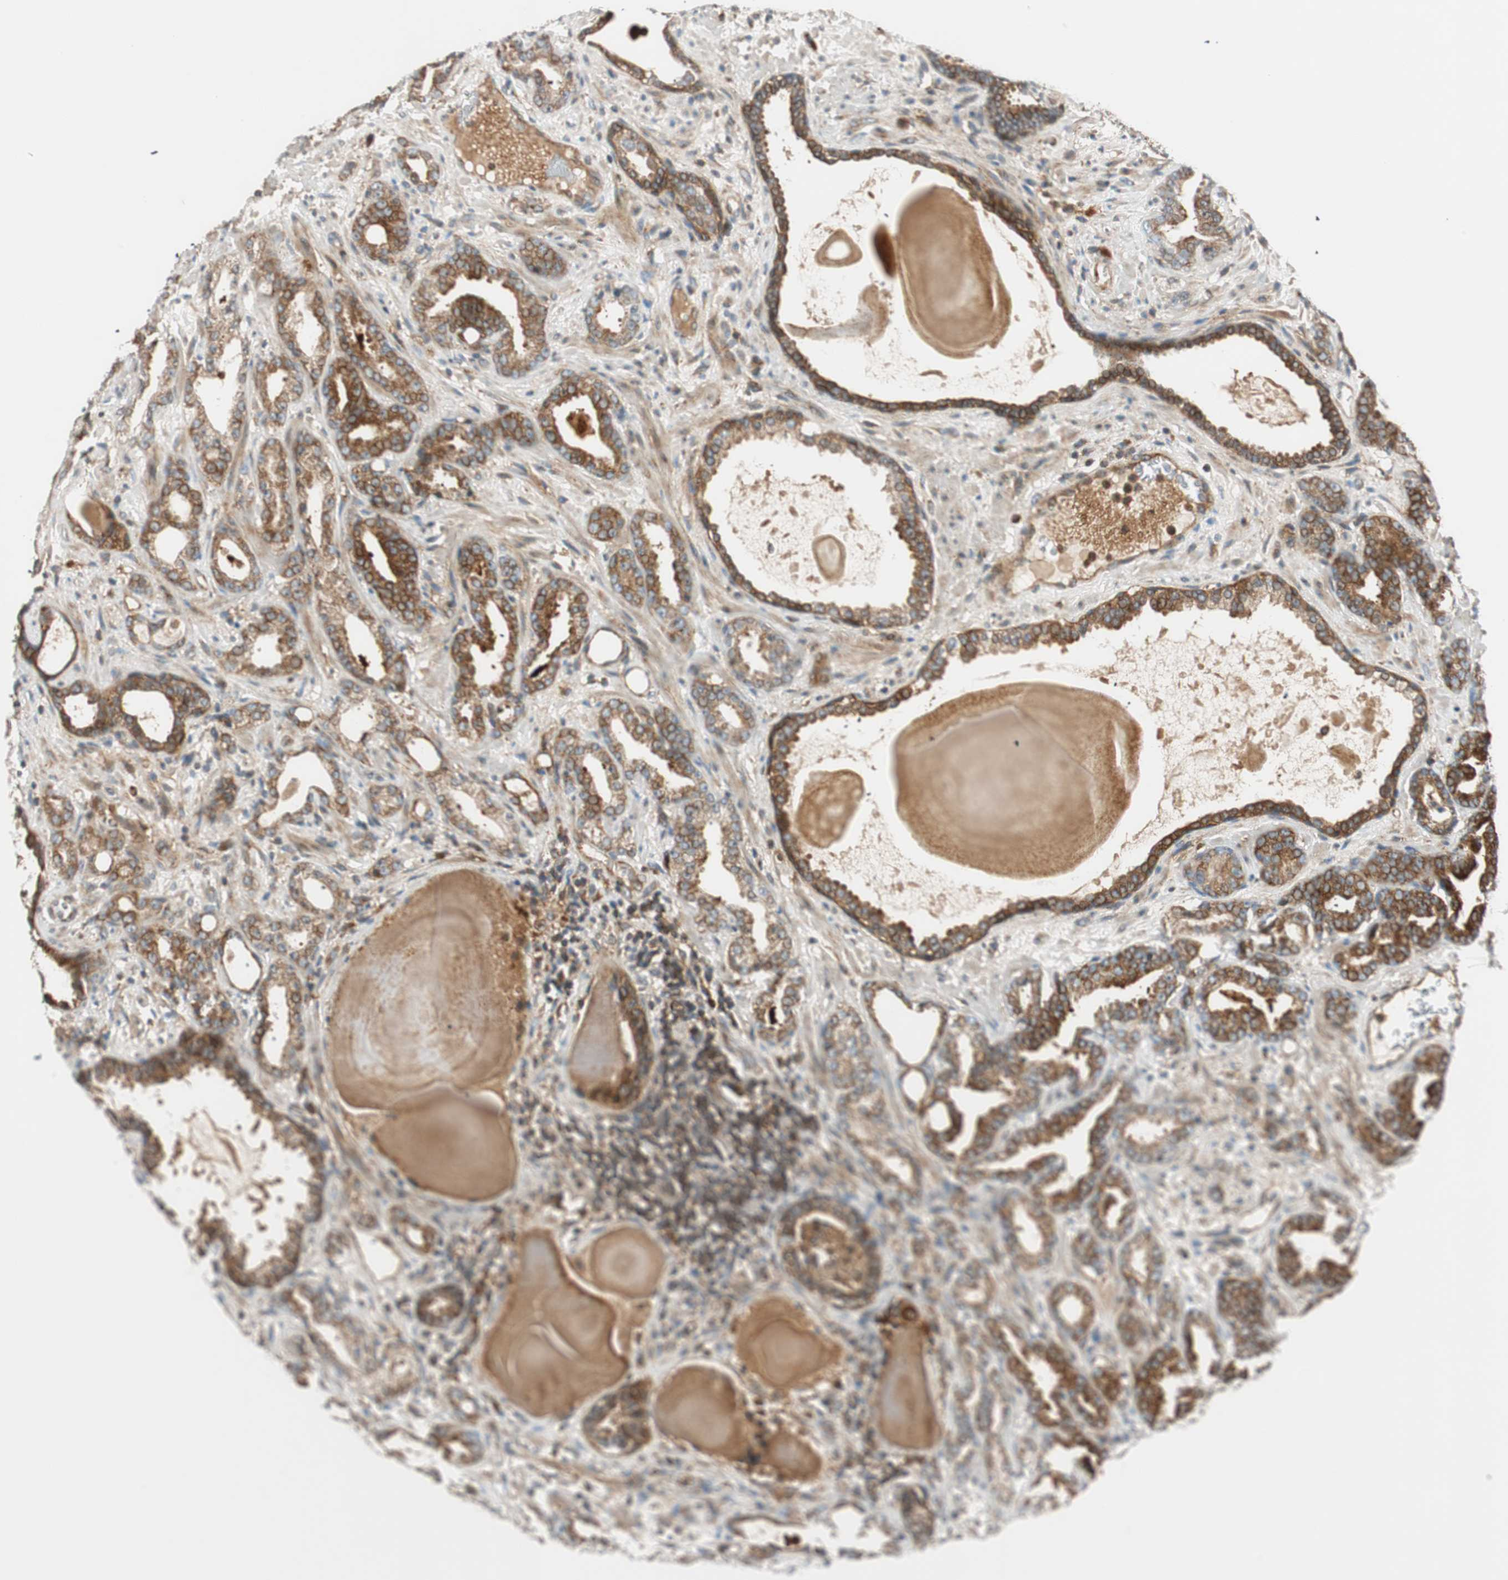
{"staining": {"intensity": "strong", "quantity": ">75%", "location": "cytoplasmic/membranous"}, "tissue": "prostate cancer", "cell_type": "Tumor cells", "image_type": "cancer", "snomed": [{"axis": "morphology", "description": "Adenocarcinoma, Low grade"}, {"axis": "topography", "description": "Prostate"}], "caption": "Immunohistochemistry (DAB (3,3'-diaminobenzidine)) staining of prostate cancer (low-grade adenocarcinoma) demonstrates strong cytoplasmic/membranous protein positivity in approximately >75% of tumor cells. The staining is performed using DAB brown chromogen to label protein expression. The nuclei are counter-stained blue using hematoxylin.", "gene": "ABI1", "patient": {"sex": "male", "age": 63}}